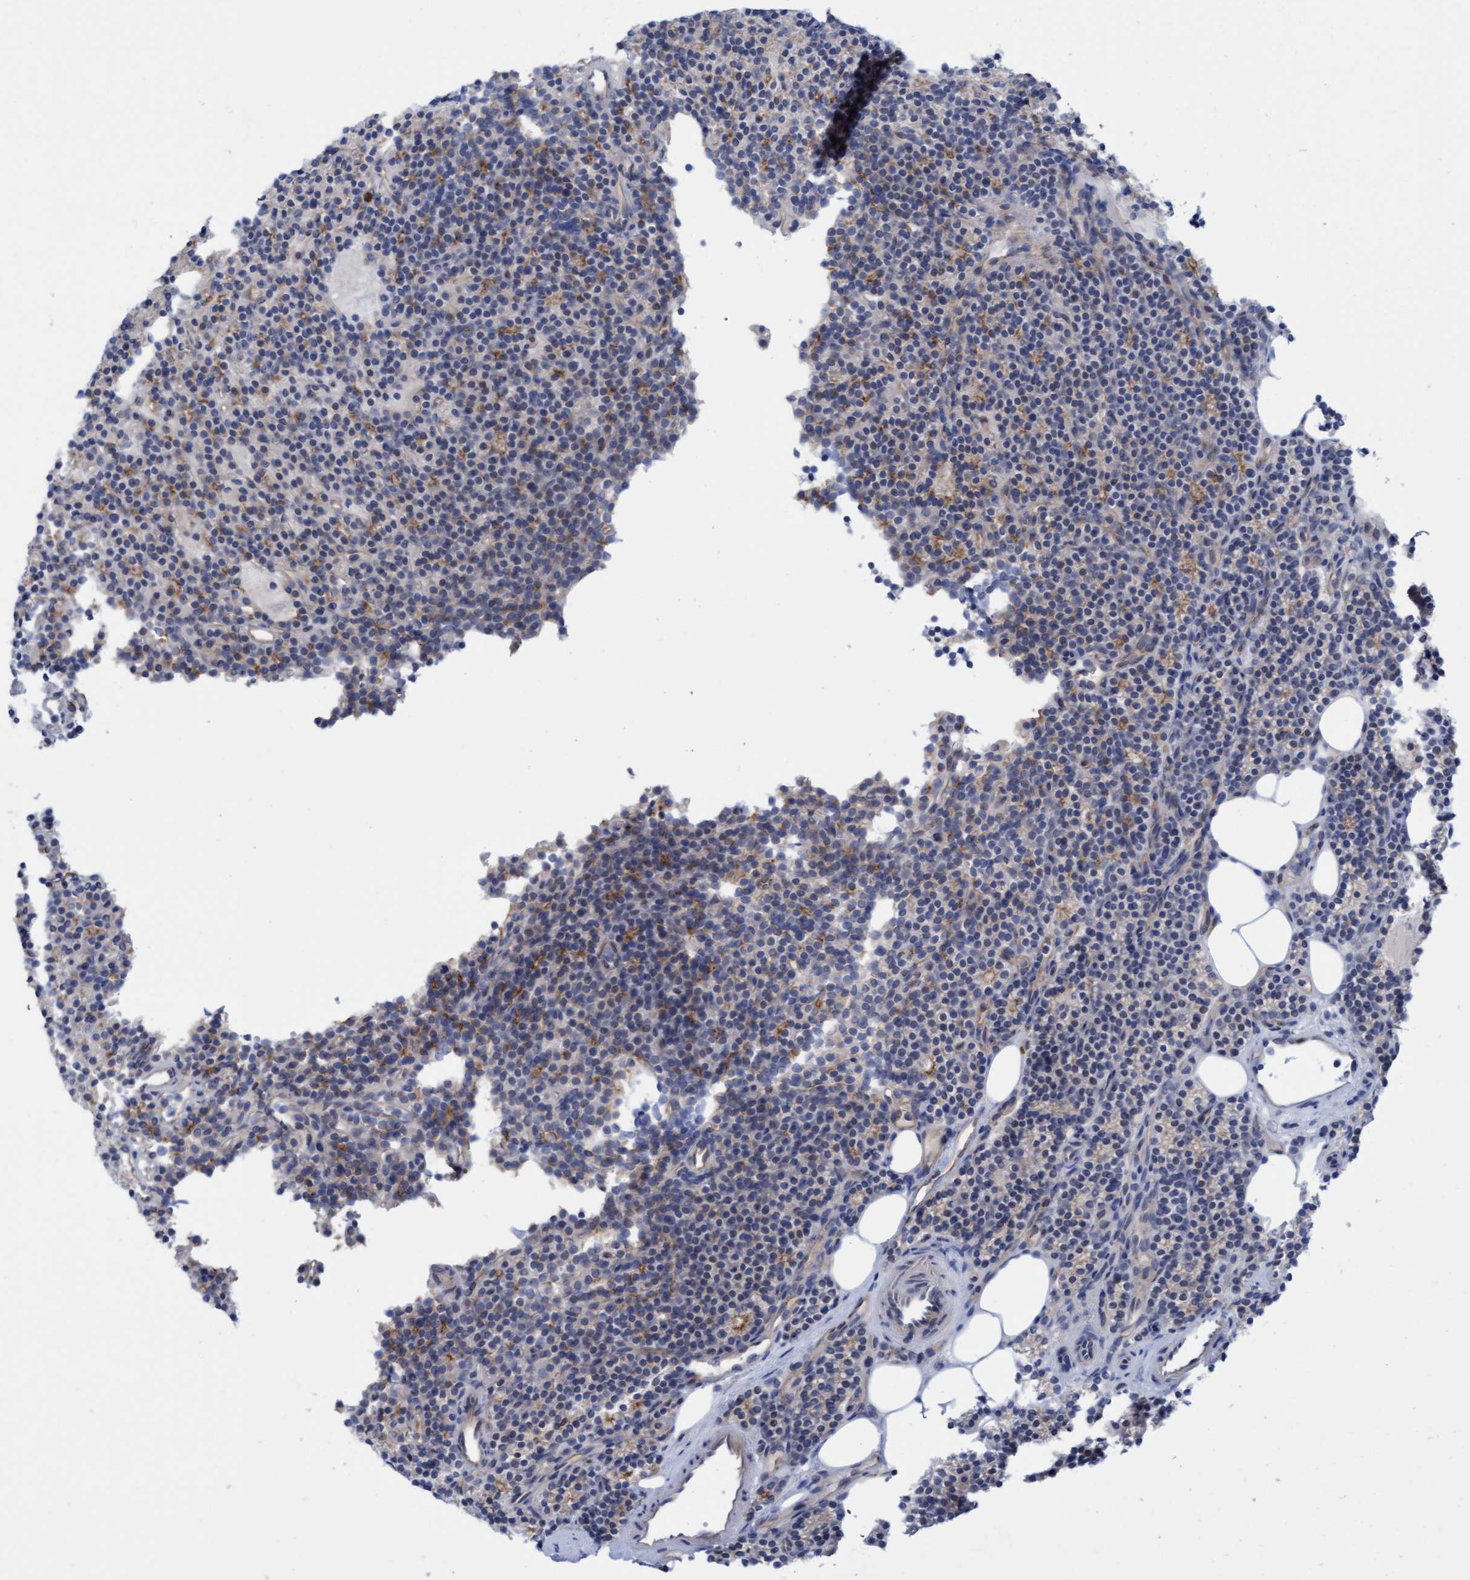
{"staining": {"intensity": "moderate", "quantity": "<25%", "location": "cytoplasmic/membranous"}, "tissue": "parathyroid gland", "cell_type": "Glandular cells", "image_type": "normal", "snomed": [{"axis": "morphology", "description": "Normal tissue, NOS"}, {"axis": "topography", "description": "Parathyroid gland"}], "caption": "Parathyroid gland stained with a brown dye exhibits moderate cytoplasmic/membranous positive expression in approximately <25% of glandular cells.", "gene": "FNBP1", "patient": {"sex": "male", "age": 75}}